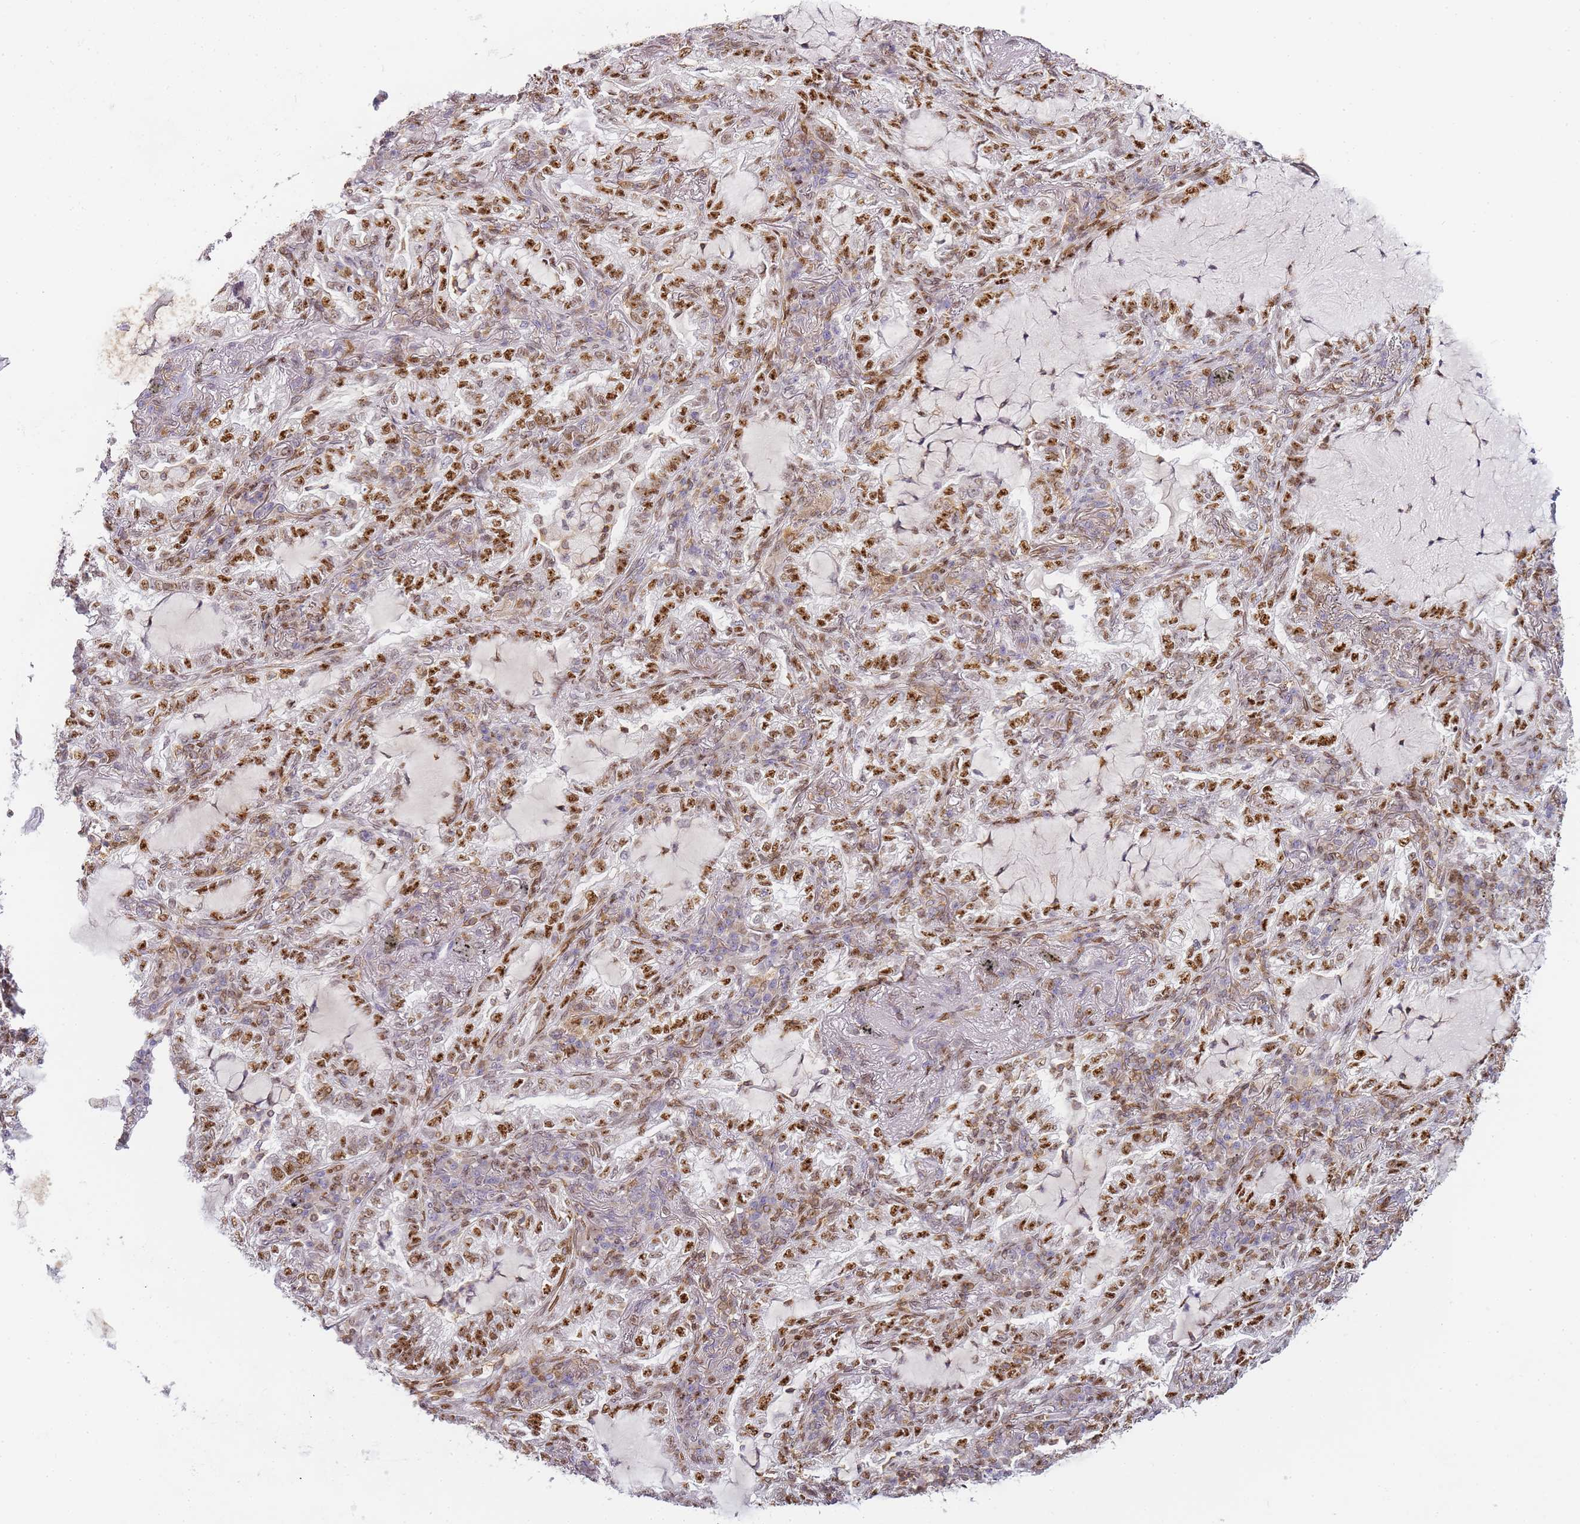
{"staining": {"intensity": "strong", "quantity": ">75%", "location": "nuclear"}, "tissue": "lung cancer", "cell_type": "Tumor cells", "image_type": "cancer", "snomed": [{"axis": "morphology", "description": "Adenocarcinoma, NOS"}, {"axis": "topography", "description": "Lung"}], "caption": "Protein expression analysis of human adenocarcinoma (lung) reveals strong nuclear positivity in approximately >75% of tumor cells.", "gene": "JAKMIP1", "patient": {"sex": "female", "age": 73}}